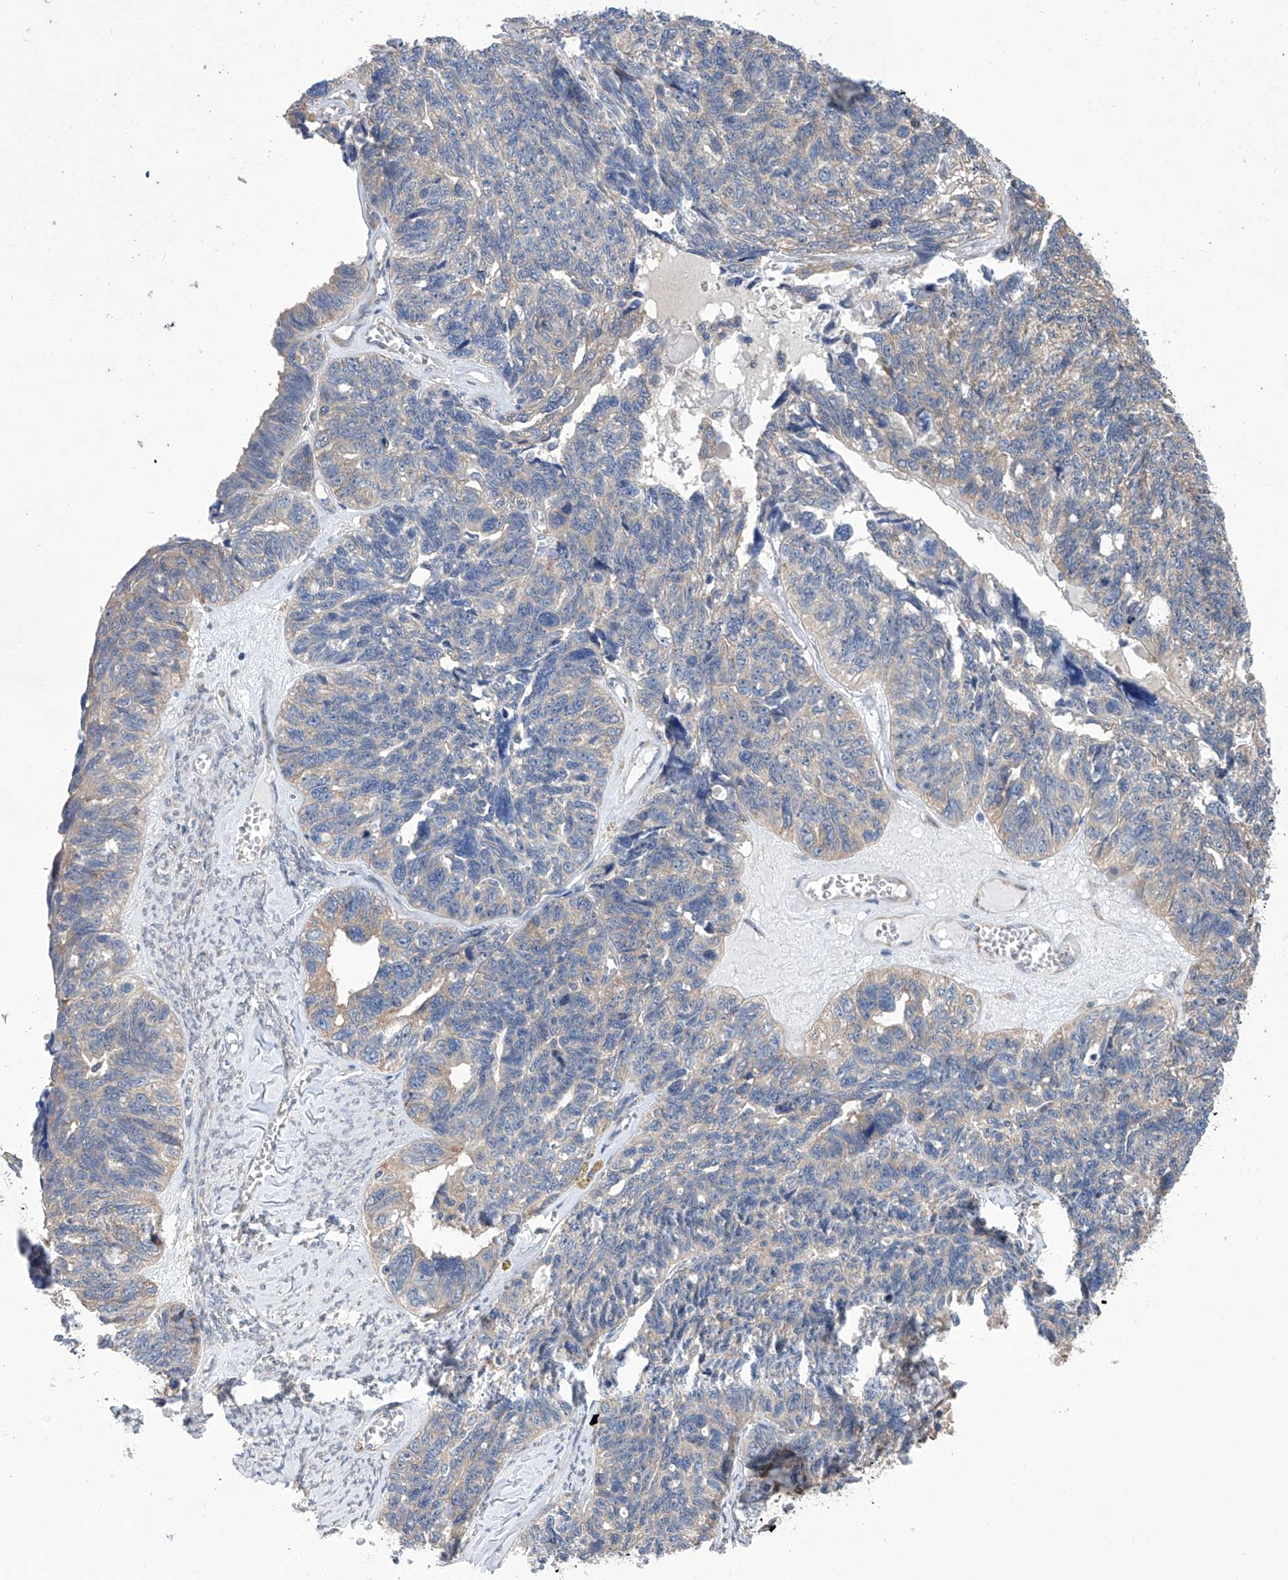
{"staining": {"intensity": "negative", "quantity": "none", "location": "none"}, "tissue": "ovarian cancer", "cell_type": "Tumor cells", "image_type": "cancer", "snomed": [{"axis": "morphology", "description": "Cystadenocarcinoma, serous, NOS"}, {"axis": "topography", "description": "Ovary"}], "caption": "This is an immunohistochemistry (IHC) histopathology image of human ovarian cancer (serous cystadenocarcinoma). There is no expression in tumor cells.", "gene": "SMS", "patient": {"sex": "female", "age": 79}}